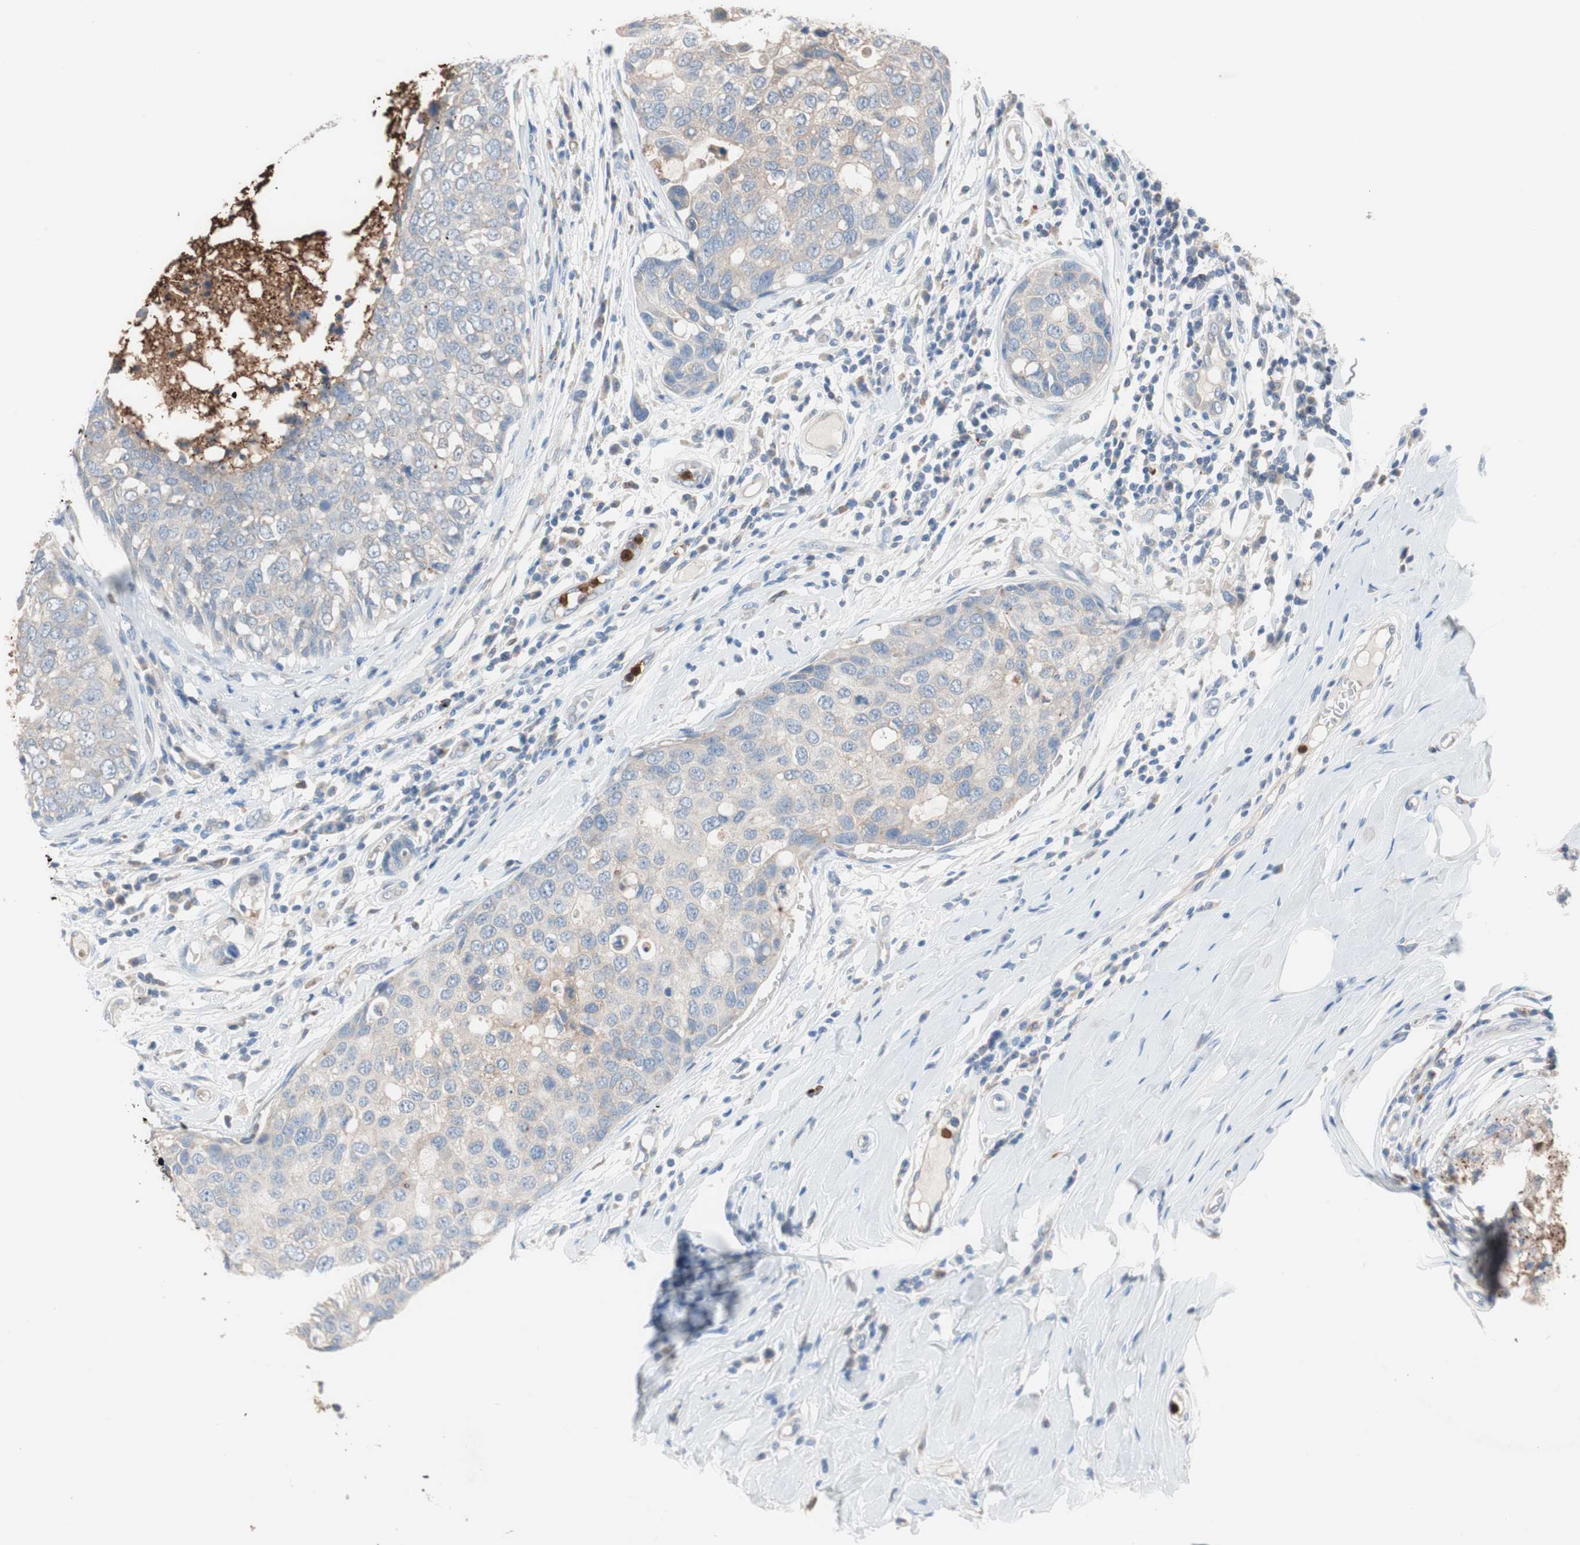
{"staining": {"intensity": "weak", "quantity": "25%-75%", "location": "cytoplasmic/membranous"}, "tissue": "breast cancer", "cell_type": "Tumor cells", "image_type": "cancer", "snomed": [{"axis": "morphology", "description": "Duct carcinoma"}, {"axis": "topography", "description": "Breast"}], "caption": "Weak cytoplasmic/membranous staining for a protein is present in about 25%-75% of tumor cells of breast infiltrating ductal carcinoma using immunohistochemistry (IHC).", "gene": "CLEC4D", "patient": {"sex": "female", "age": 27}}